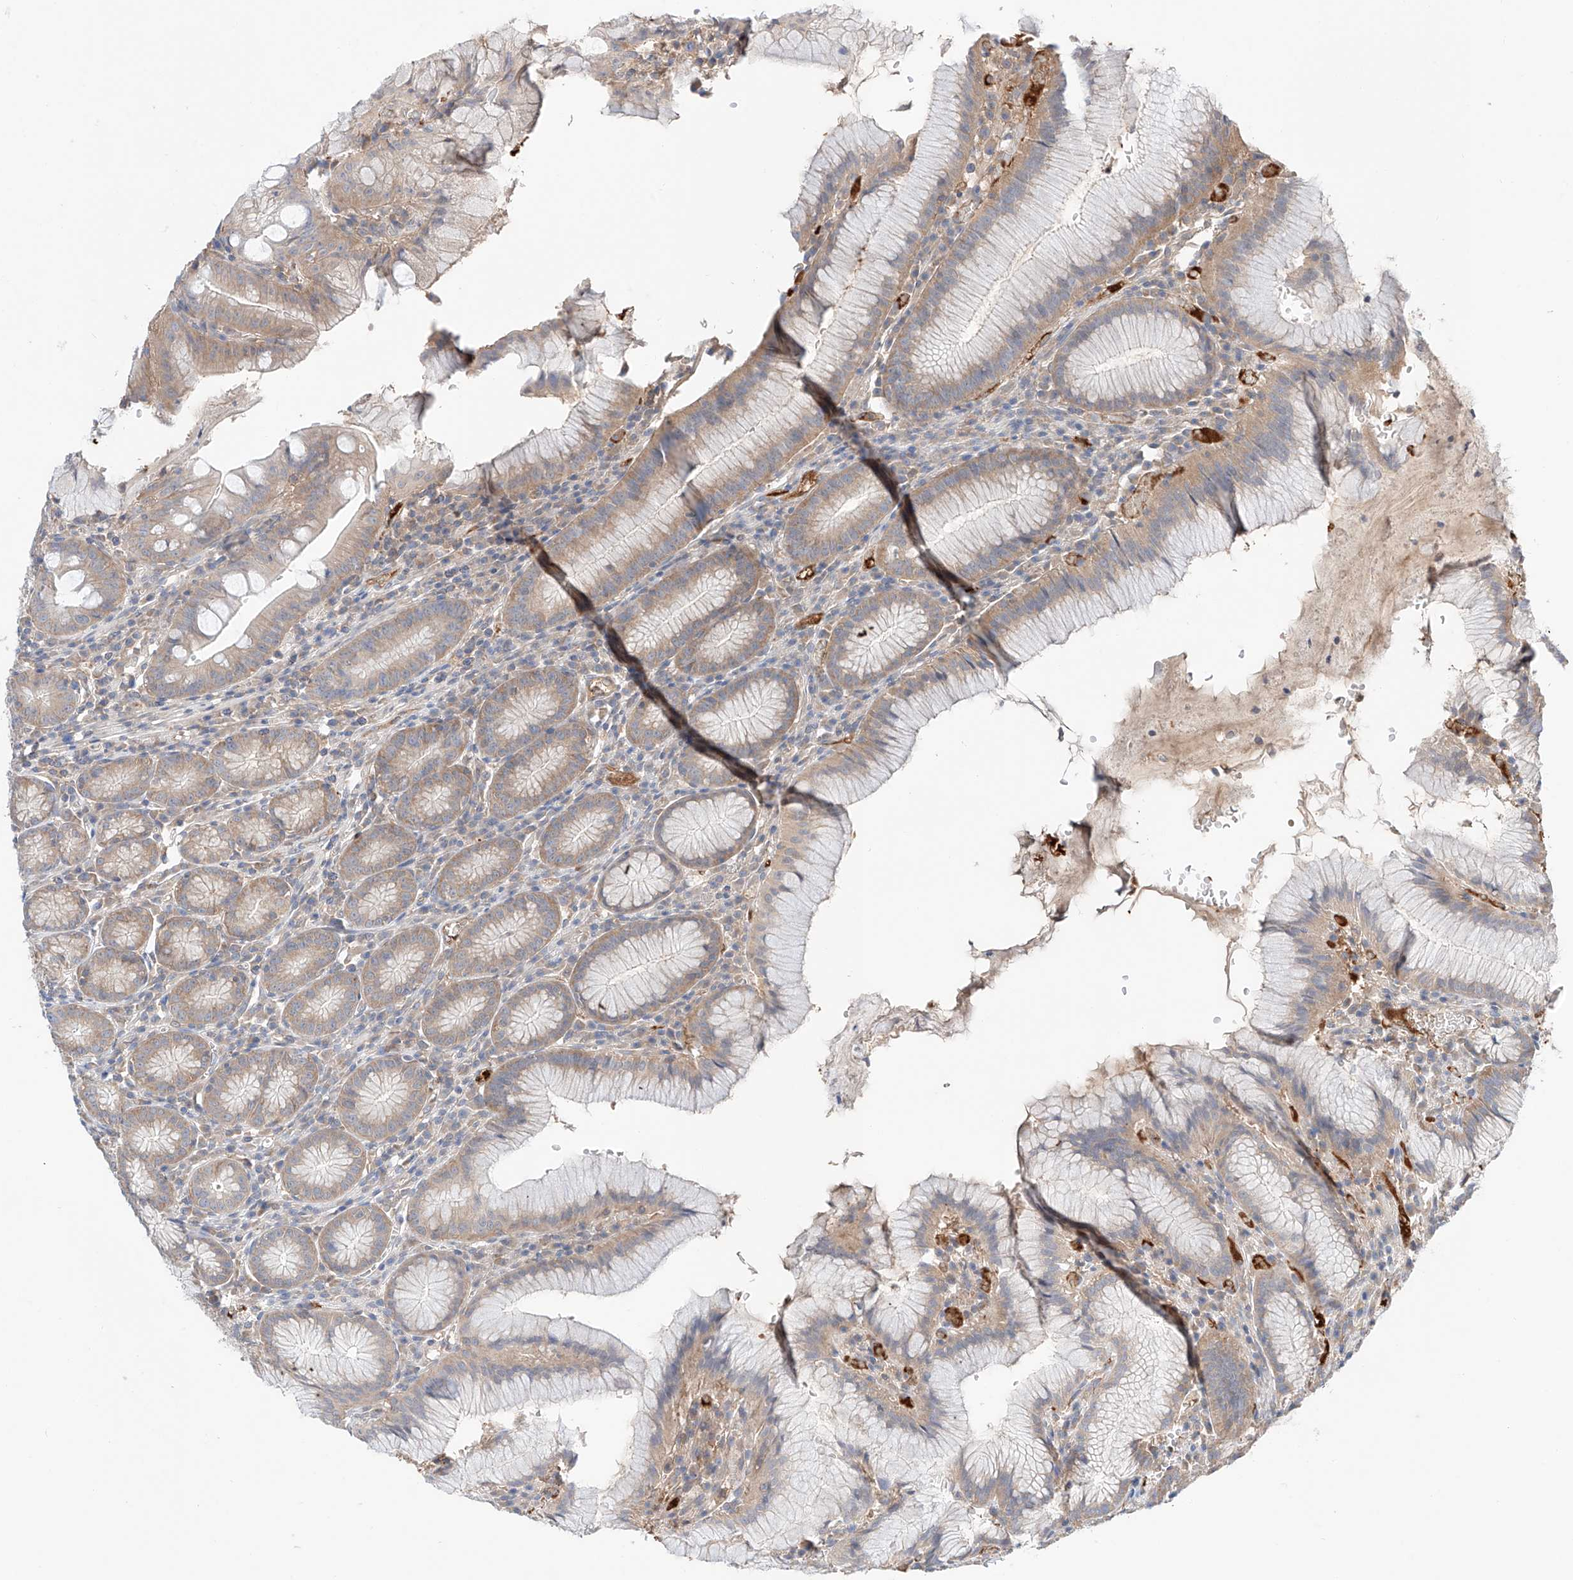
{"staining": {"intensity": "moderate", "quantity": "25%-75%", "location": "cytoplasmic/membranous"}, "tissue": "stomach", "cell_type": "Glandular cells", "image_type": "normal", "snomed": [{"axis": "morphology", "description": "Normal tissue, NOS"}, {"axis": "topography", "description": "Stomach"}], "caption": "IHC histopathology image of unremarkable stomach stained for a protein (brown), which demonstrates medium levels of moderate cytoplasmic/membranous expression in approximately 25%-75% of glandular cells.", "gene": "PGGT1B", "patient": {"sex": "male", "age": 55}}